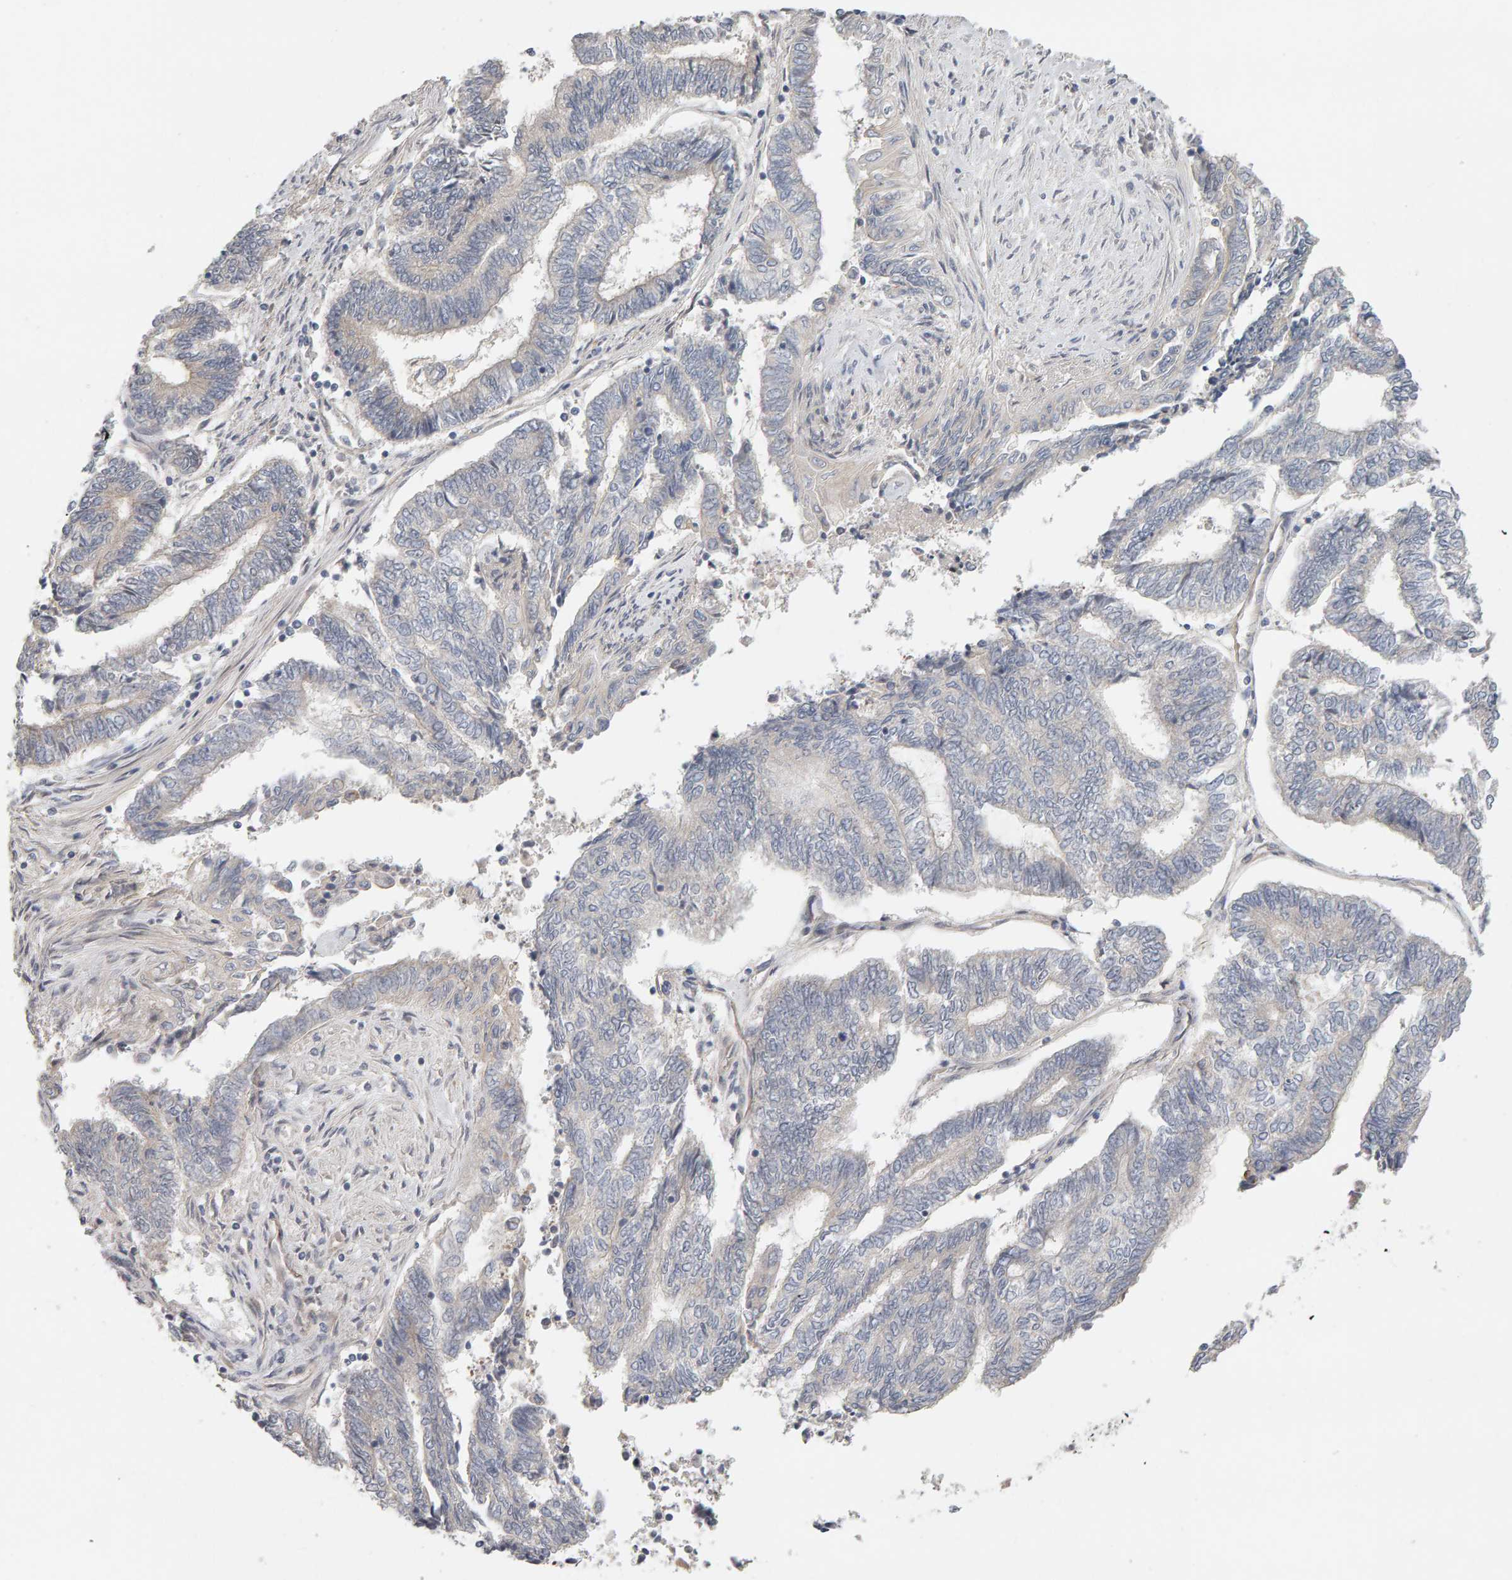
{"staining": {"intensity": "negative", "quantity": "none", "location": "none"}, "tissue": "endometrial cancer", "cell_type": "Tumor cells", "image_type": "cancer", "snomed": [{"axis": "morphology", "description": "Adenocarcinoma, NOS"}, {"axis": "topography", "description": "Uterus"}, {"axis": "topography", "description": "Endometrium"}], "caption": "Immunohistochemistry (IHC) micrograph of neoplastic tissue: human adenocarcinoma (endometrial) stained with DAB shows no significant protein positivity in tumor cells.", "gene": "PPP1R16A", "patient": {"sex": "female", "age": 70}}